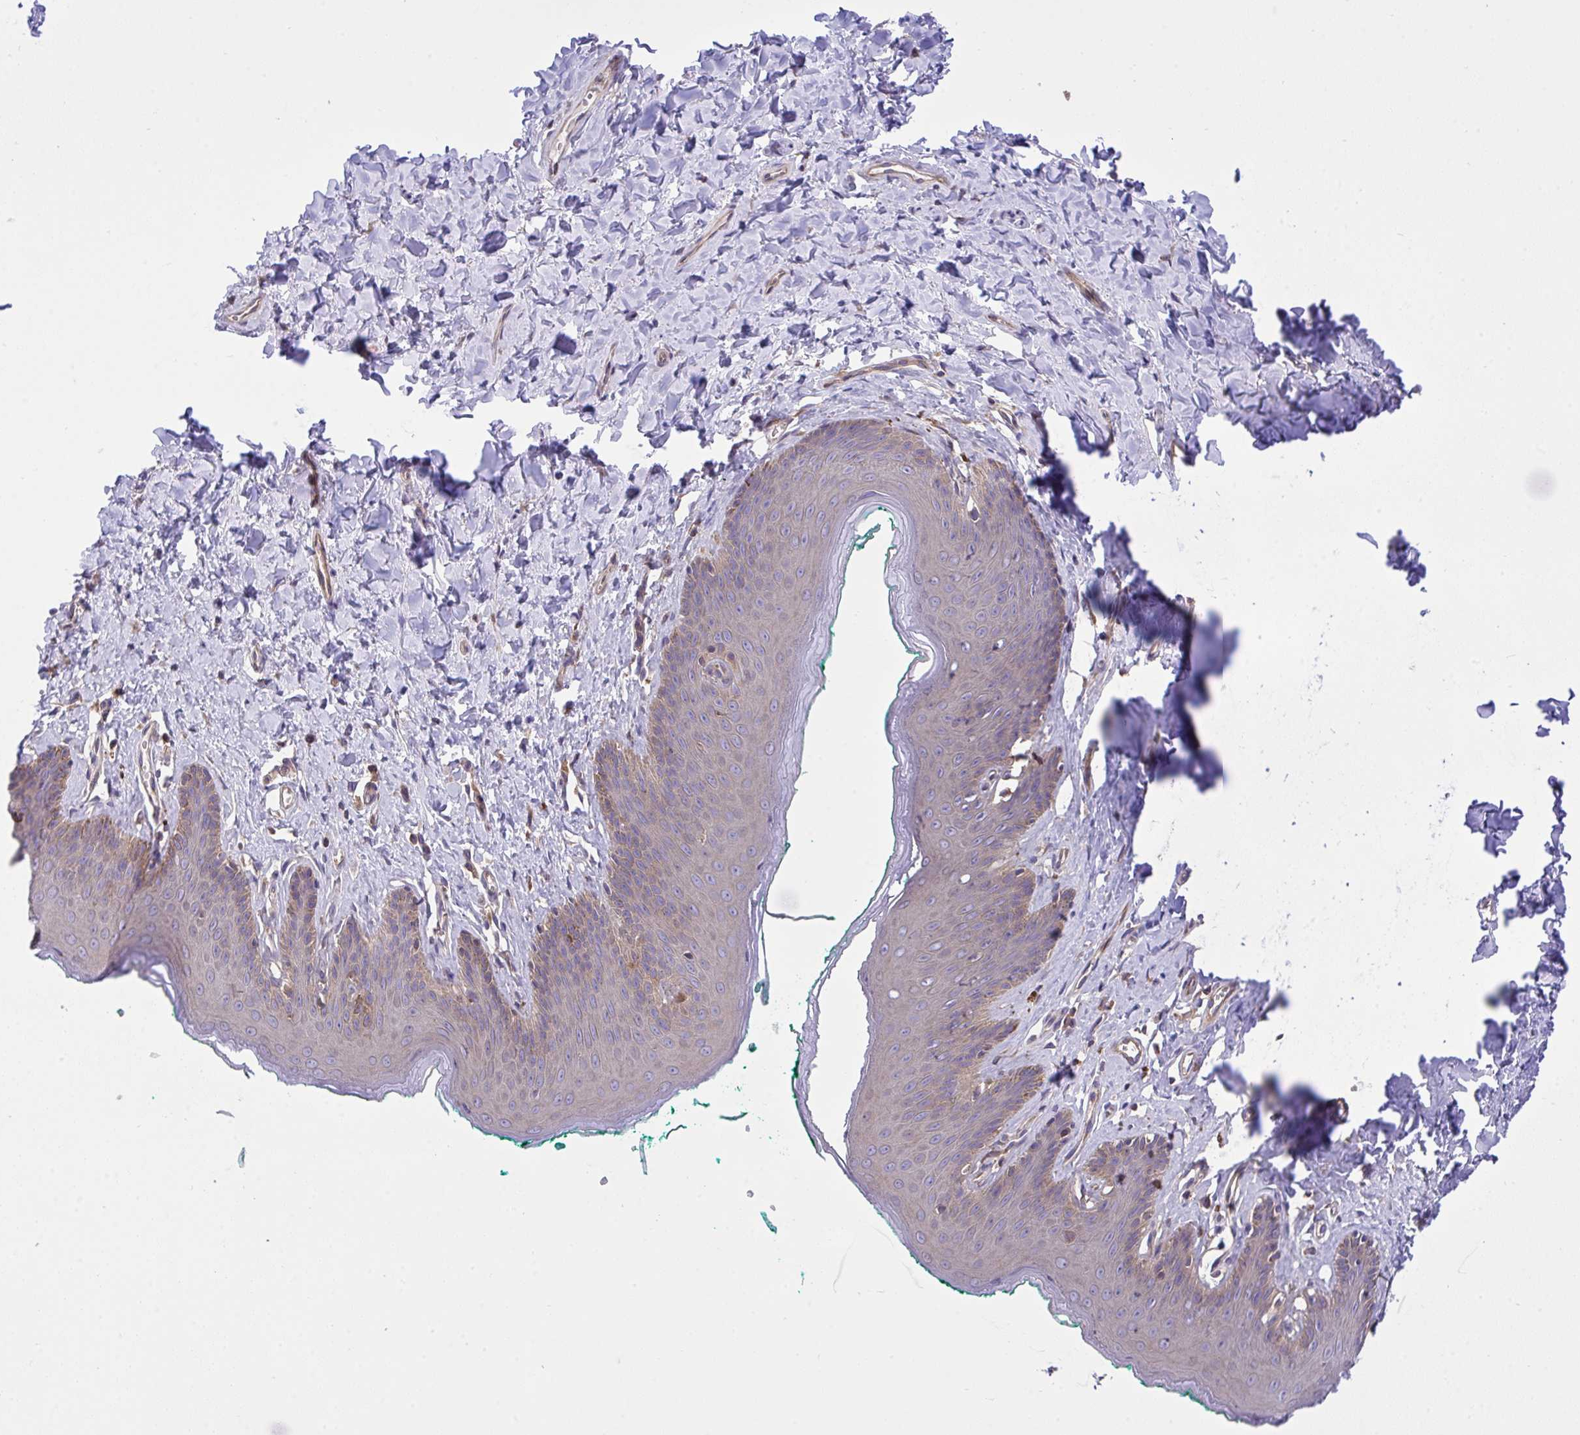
{"staining": {"intensity": "weak", "quantity": "25%-75%", "location": "cytoplasmic/membranous"}, "tissue": "skin", "cell_type": "Epidermal cells", "image_type": "normal", "snomed": [{"axis": "morphology", "description": "Normal tissue, NOS"}, {"axis": "topography", "description": "Vulva"}, {"axis": "topography", "description": "Peripheral nerve tissue"}], "caption": "High-power microscopy captured an immunohistochemistry (IHC) image of normal skin, revealing weak cytoplasmic/membranous staining in approximately 25%-75% of epidermal cells. The protein of interest is stained brown, and the nuclei are stained in blue (DAB (3,3'-diaminobenzidine) IHC with brightfield microscopy, high magnification).", "gene": "GRB14", "patient": {"sex": "female", "age": 66}}